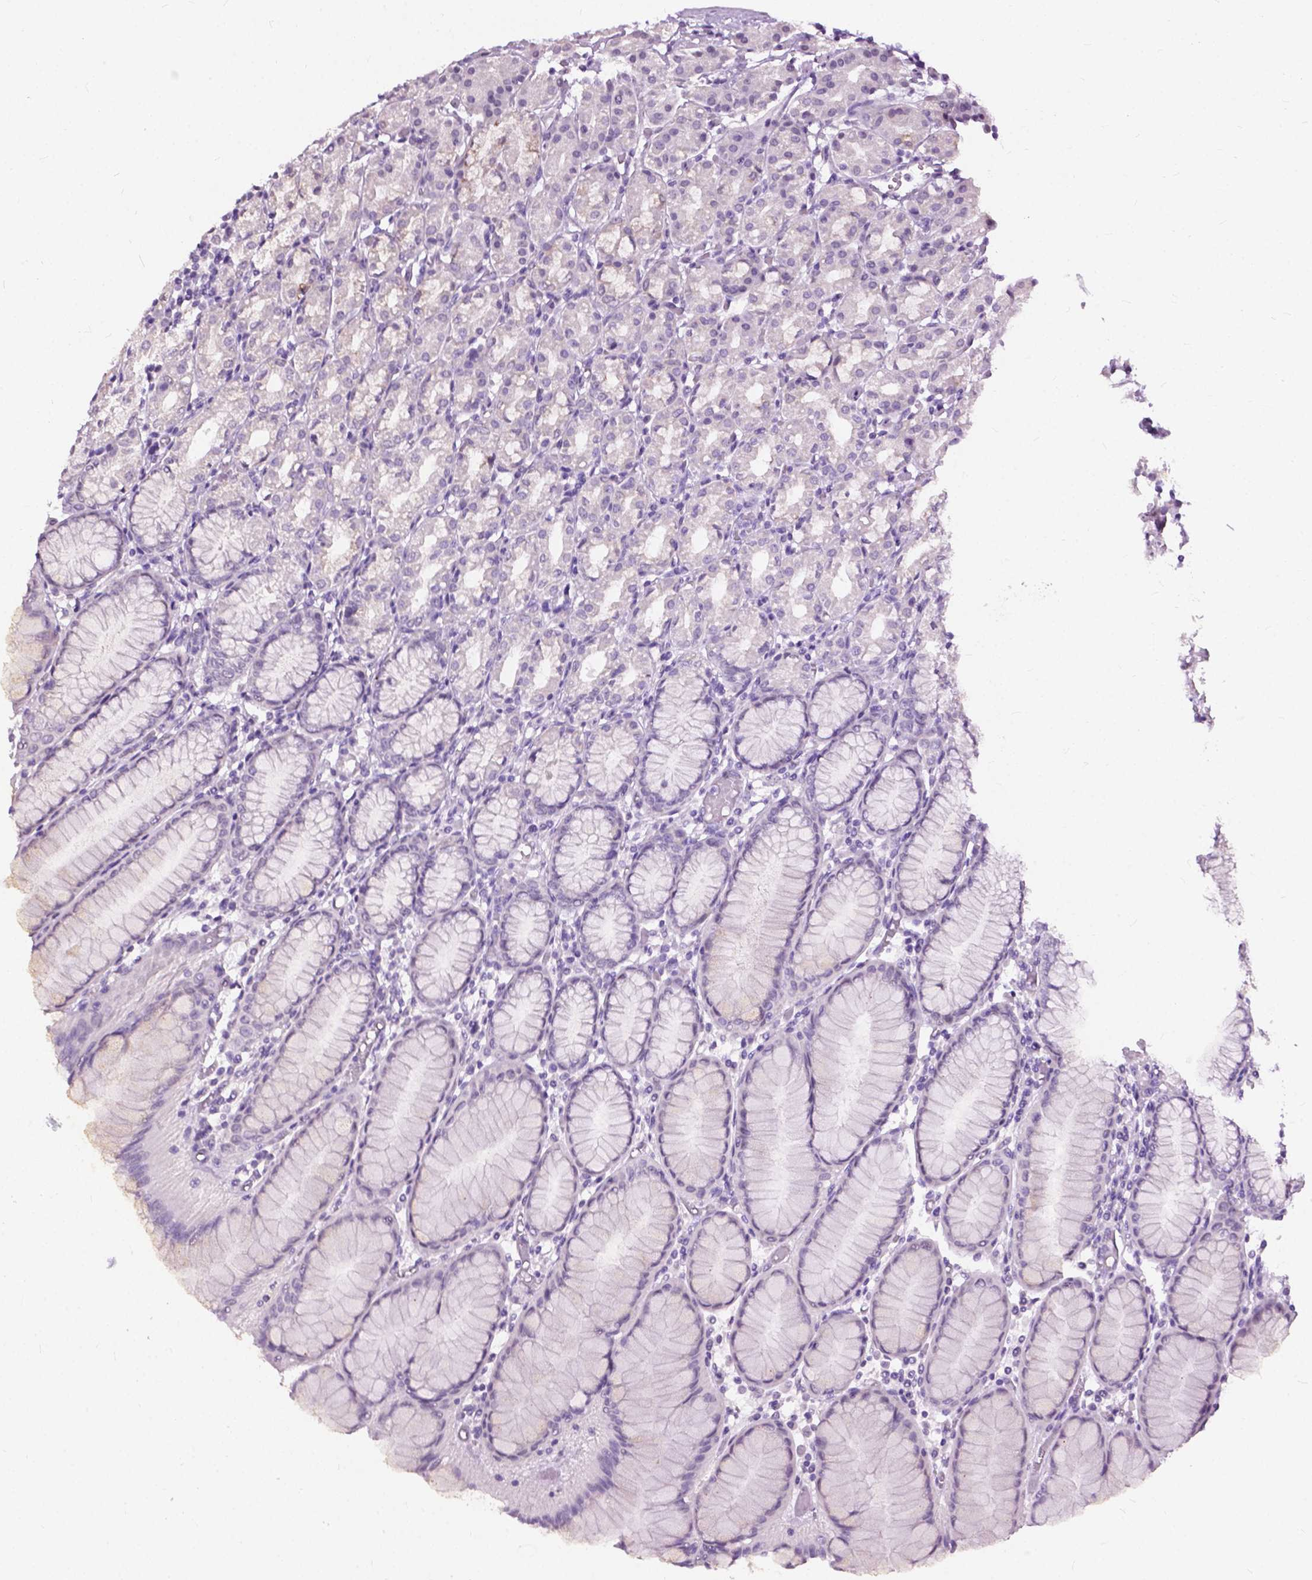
{"staining": {"intensity": "moderate", "quantity": "<25%", "location": "cytoplasmic/membranous"}, "tissue": "stomach", "cell_type": "Glandular cells", "image_type": "normal", "snomed": [{"axis": "morphology", "description": "Normal tissue, NOS"}, {"axis": "topography", "description": "Stomach"}], "caption": "Immunohistochemistry (DAB) staining of normal human stomach exhibits moderate cytoplasmic/membranous protein staining in approximately <25% of glandular cells.", "gene": "GPR37L1", "patient": {"sex": "female", "age": 57}}